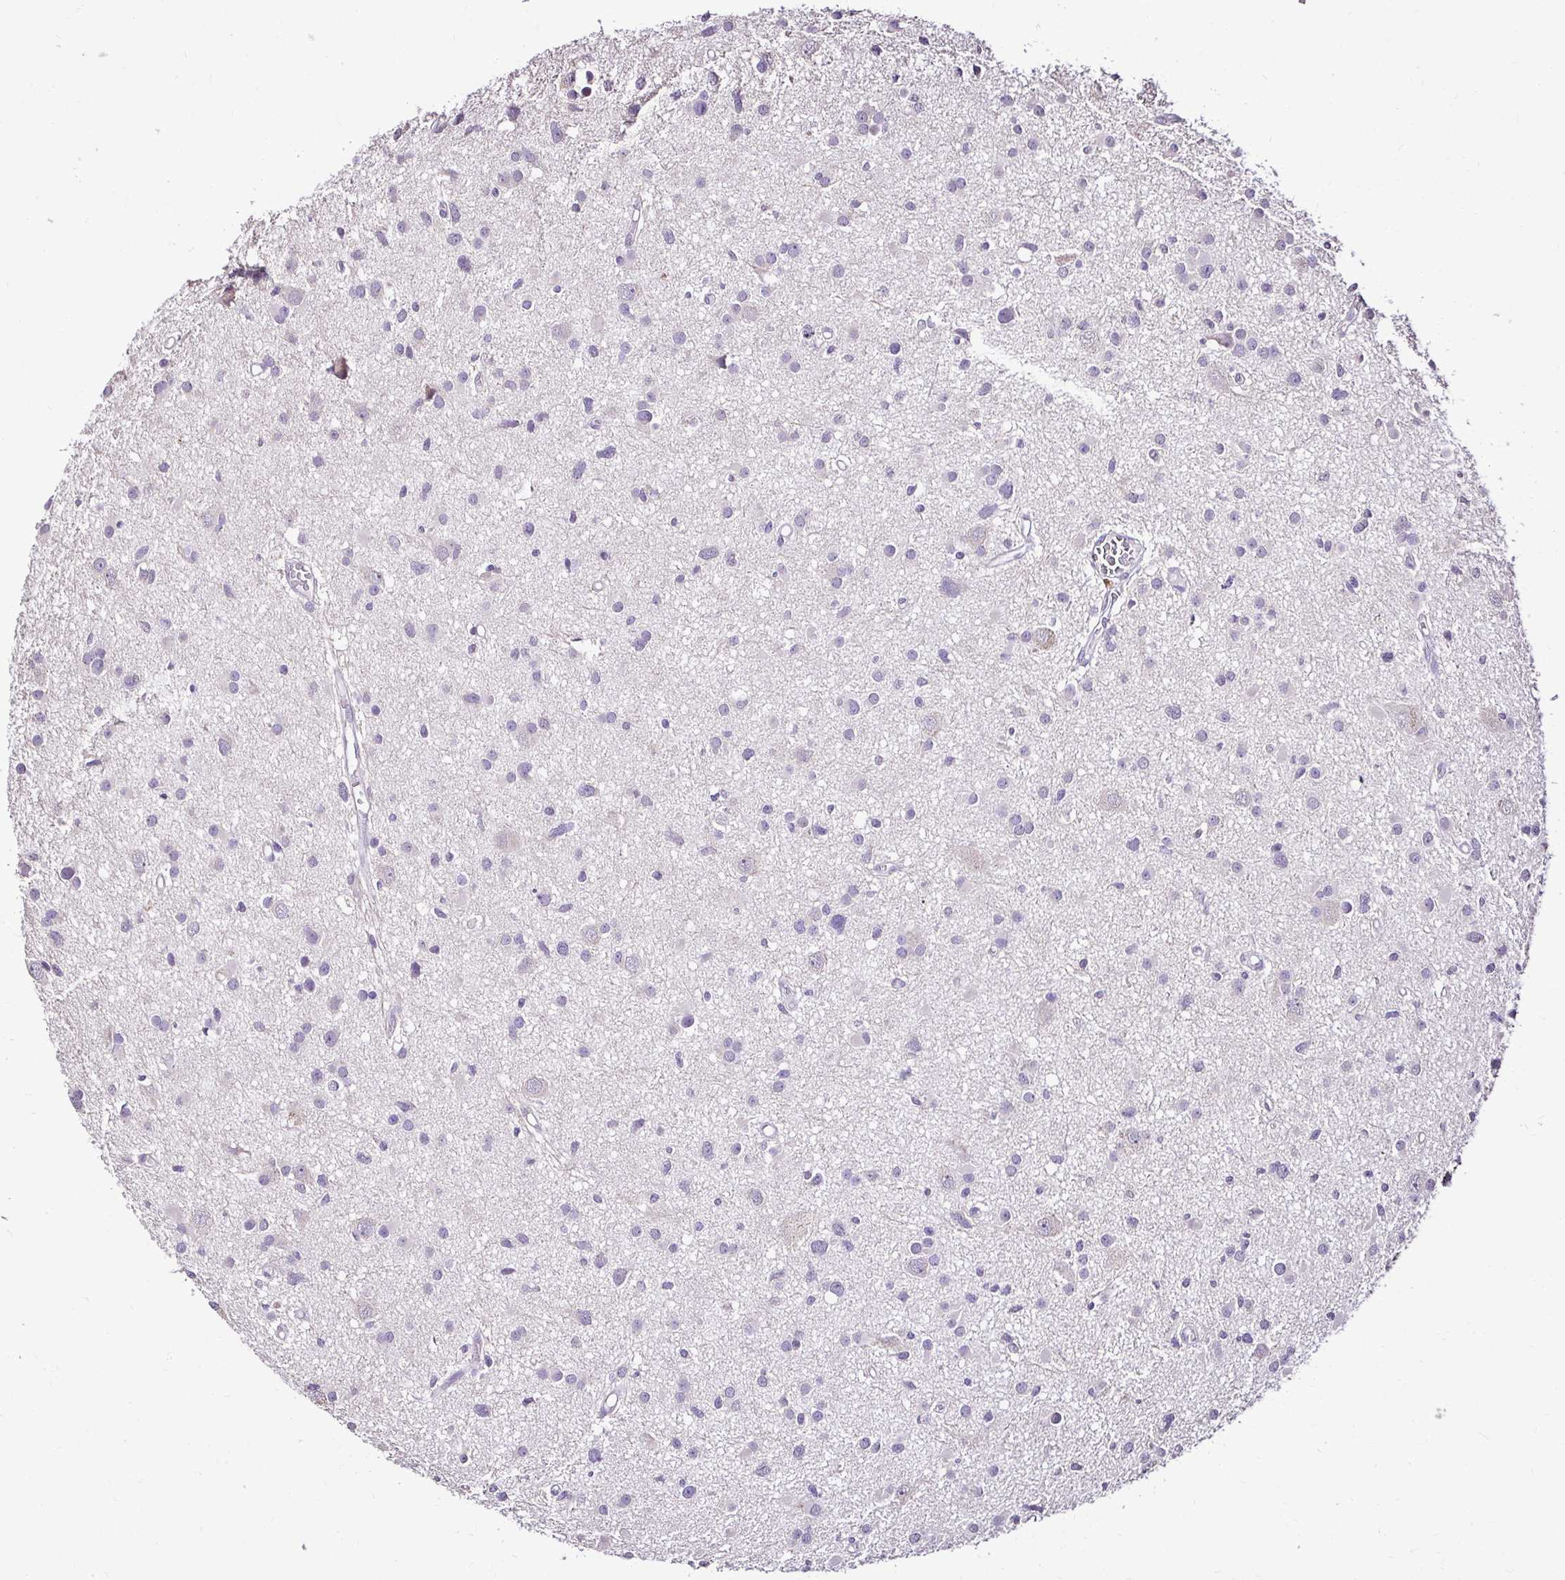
{"staining": {"intensity": "negative", "quantity": "none", "location": "none"}, "tissue": "glioma", "cell_type": "Tumor cells", "image_type": "cancer", "snomed": [{"axis": "morphology", "description": "Glioma, malignant, High grade"}, {"axis": "topography", "description": "Brain"}], "caption": "Glioma stained for a protein using IHC displays no staining tumor cells.", "gene": "KIAA1210", "patient": {"sex": "male", "age": 54}}